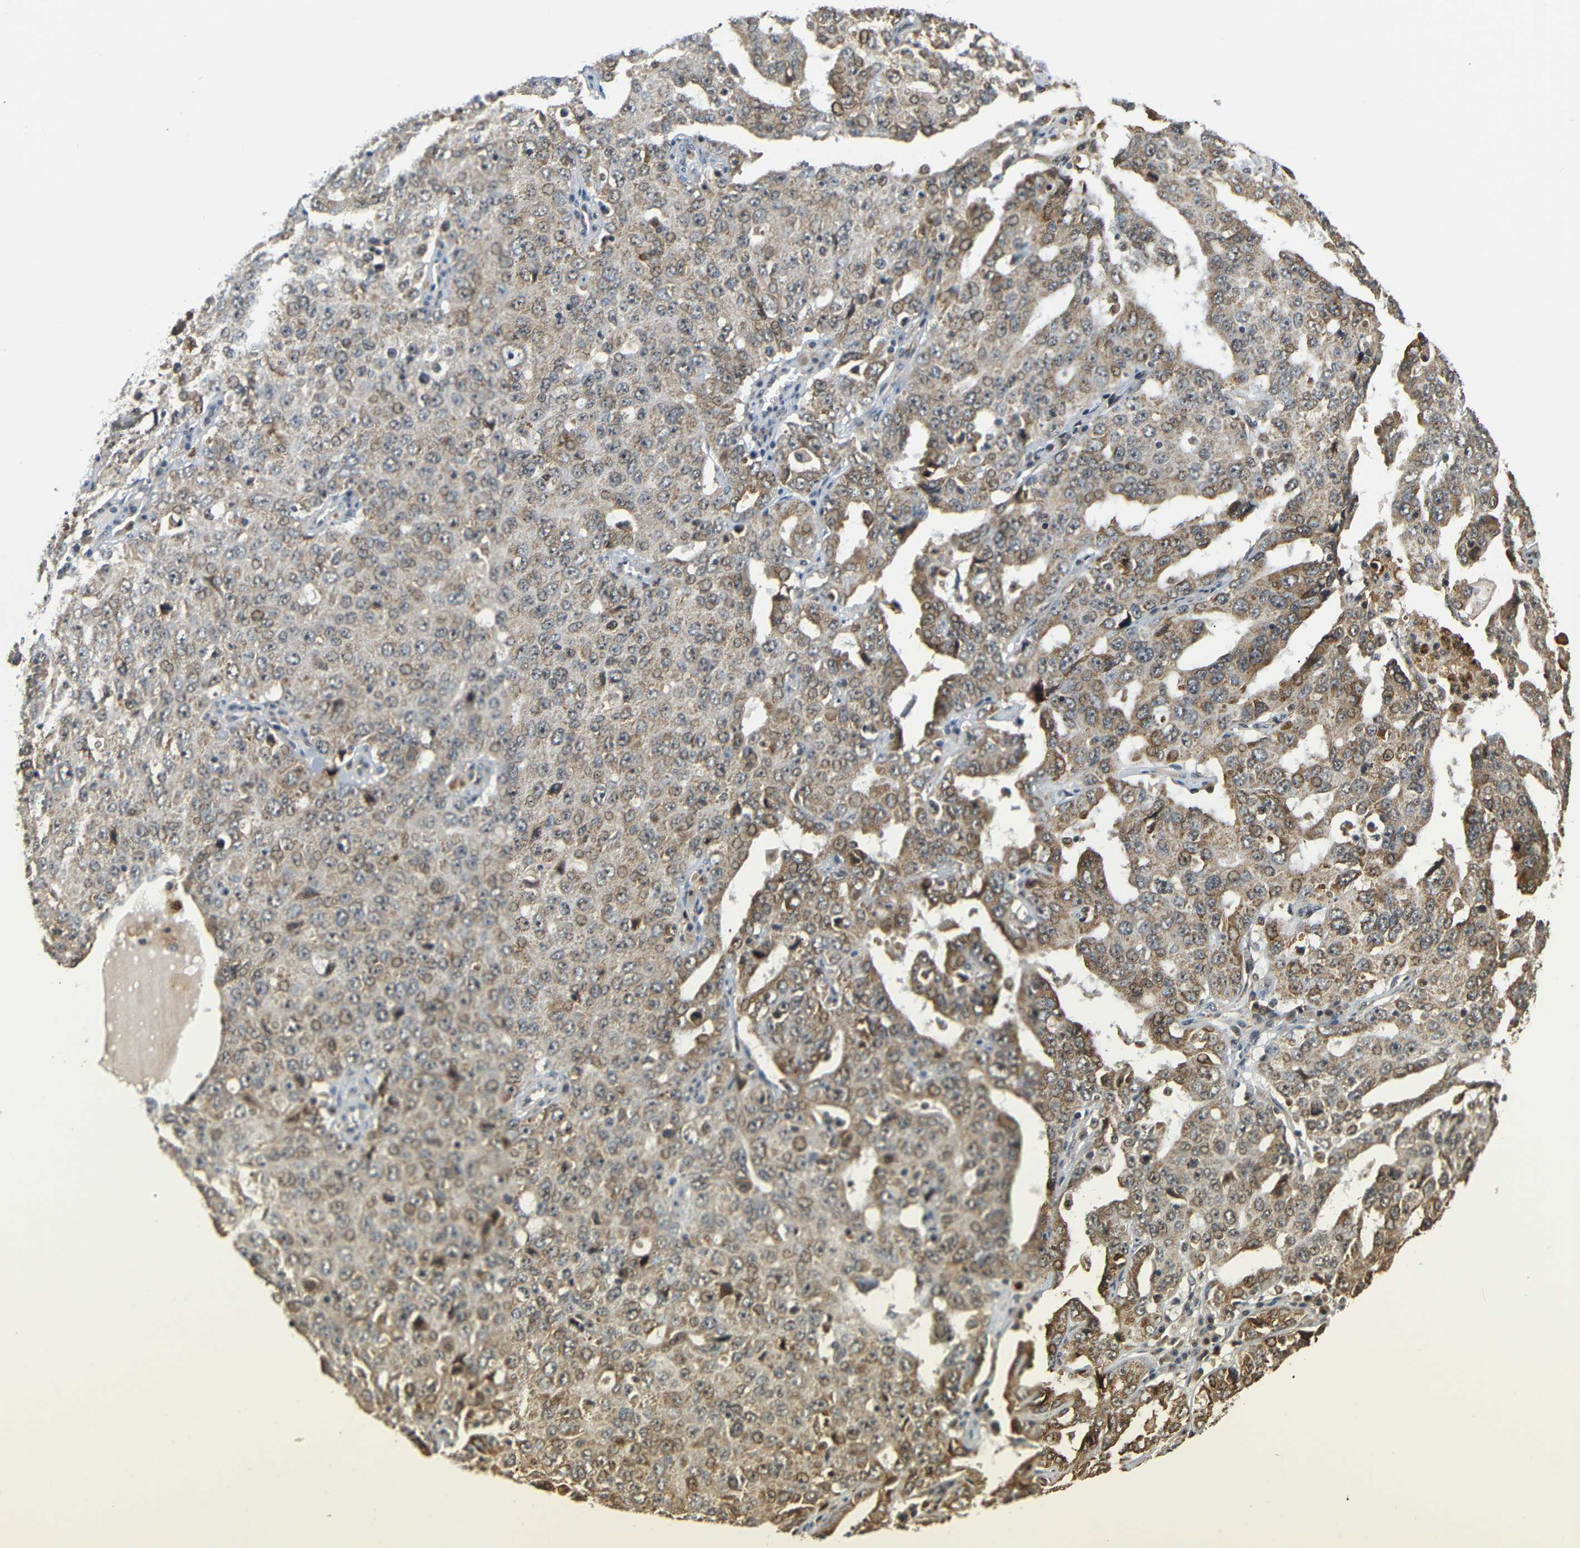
{"staining": {"intensity": "moderate", "quantity": ">75%", "location": "cytoplasmic/membranous,nuclear"}, "tissue": "ovarian cancer", "cell_type": "Tumor cells", "image_type": "cancer", "snomed": [{"axis": "morphology", "description": "Carcinoma, endometroid"}, {"axis": "topography", "description": "Ovary"}], "caption": "Human ovarian cancer (endometroid carcinoma) stained with a brown dye exhibits moderate cytoplasmic/membranous and nuclear positive expression in approximately >75% of tumor cells.", "gene": "GJA5", "patient": {"sex": "female", "age": 62}}